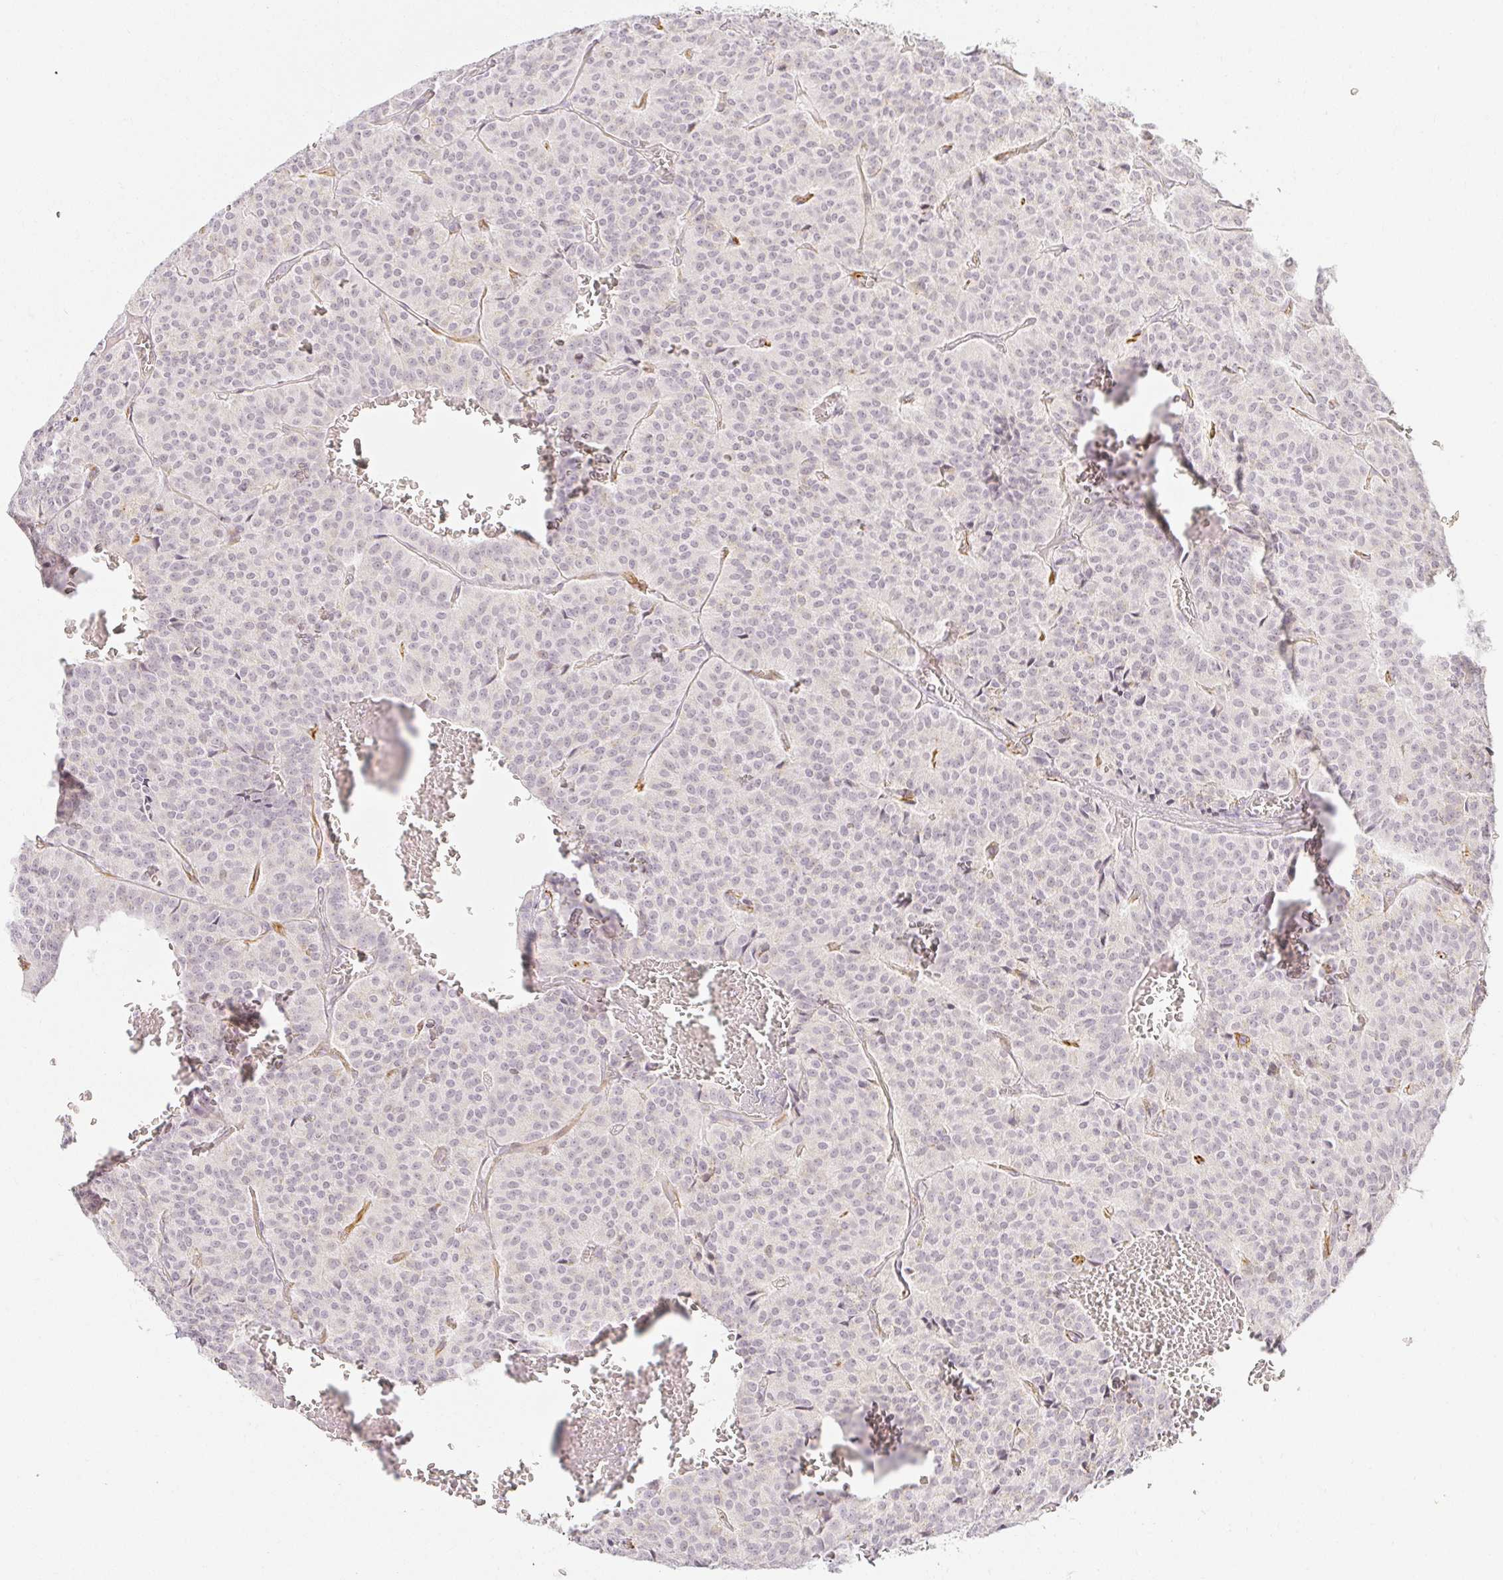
{"staining": {"intensity": "negative", "quantity": "none", "location": "none"}, "tissue": "carcinoid", "cell_type": "Tumor cells", "image_type": "cancer", "snomed": [{"axis": "morphology", "description": "Carcinoid, malignant, NOS"}, {"axis": "topography", "description": "Lung"}], "caption": "Tumor cells are negative for brown protein staining in carcinoid.", "gene": "ACAN", "patient": {"sex": "male", "age": 70}}